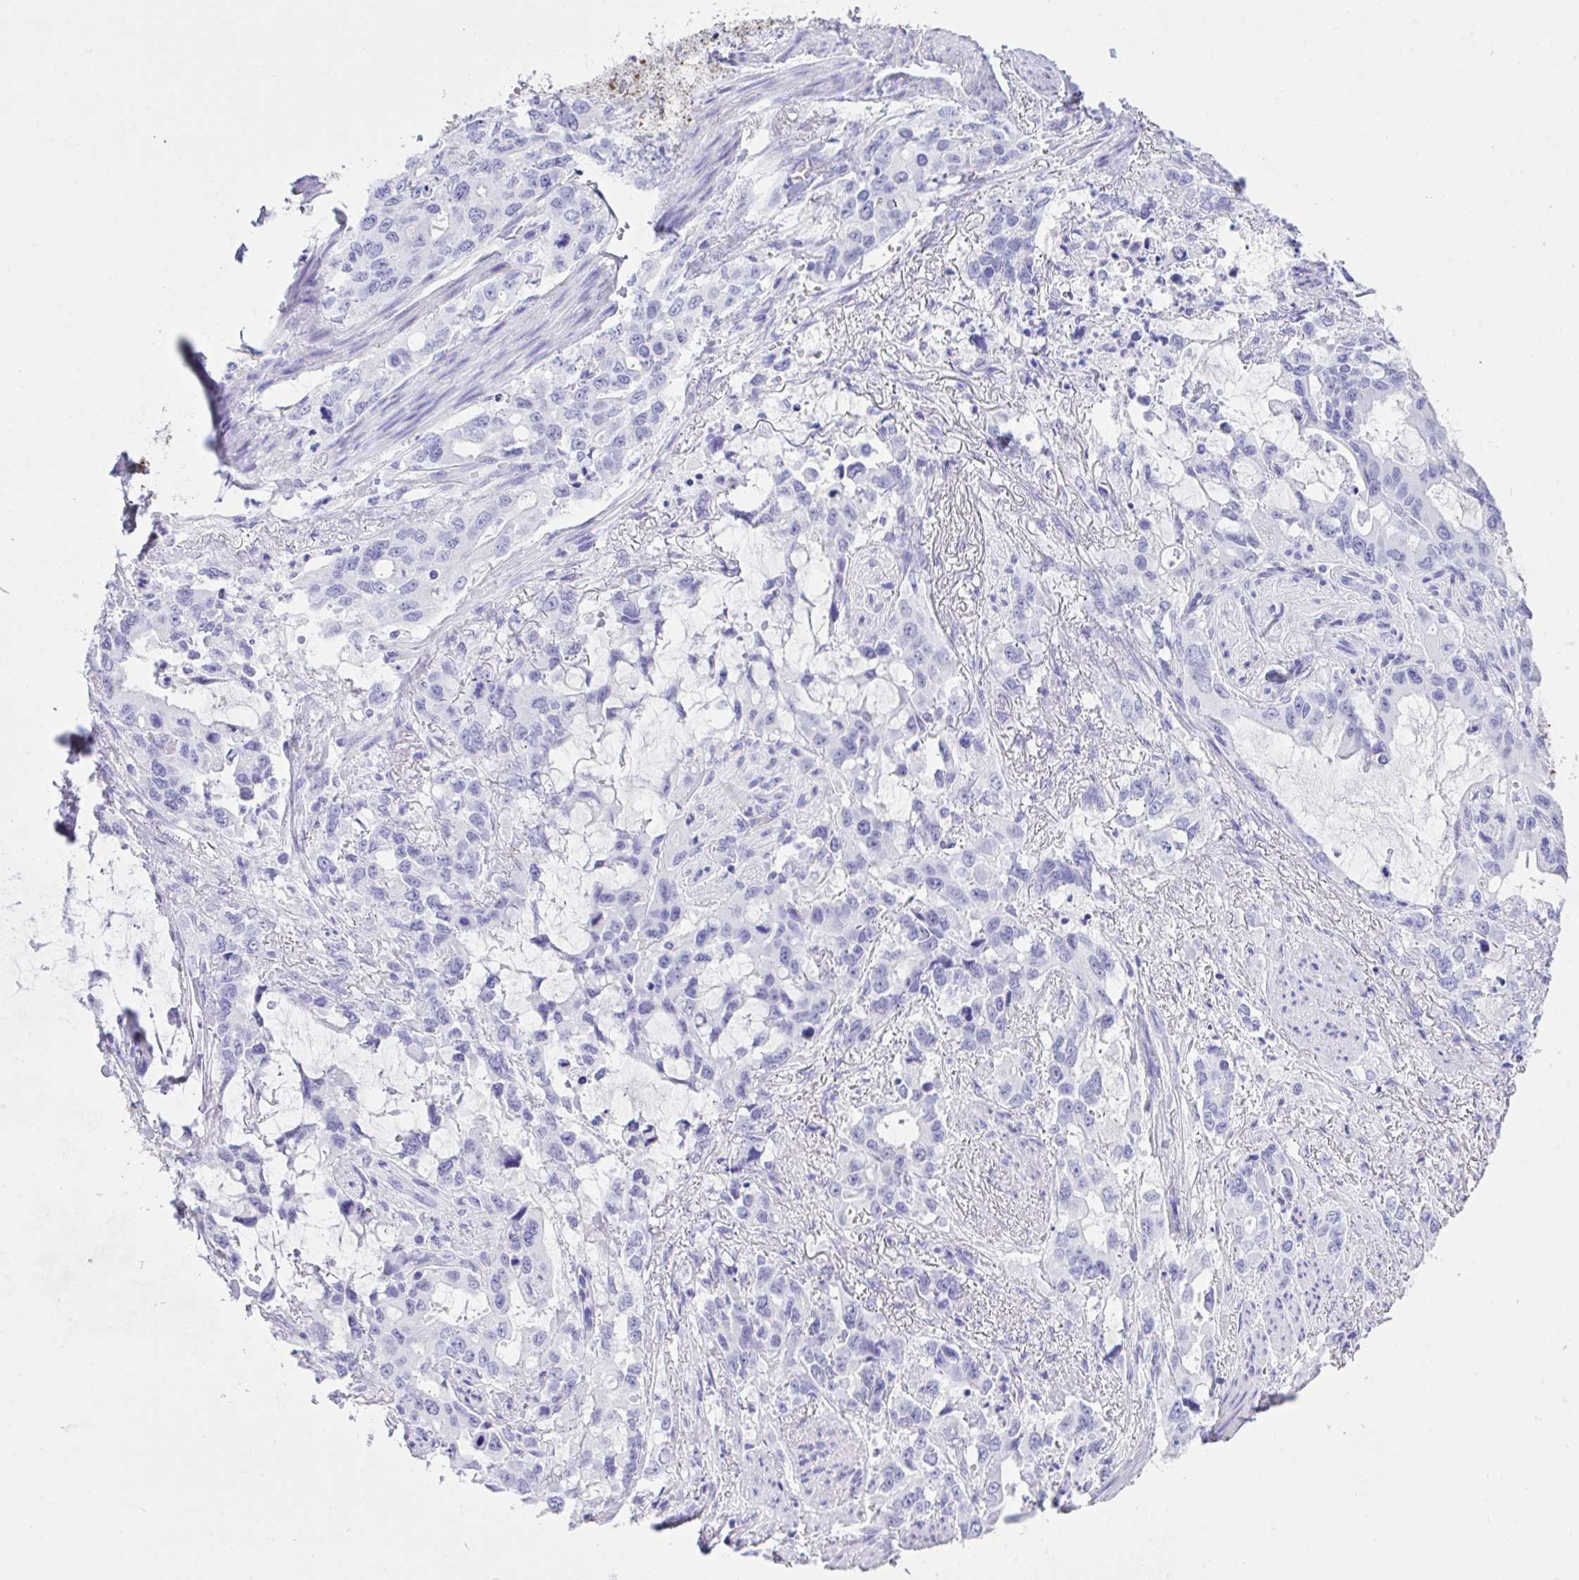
{"staining": {"intensity": "negative", "quantity": "none", "location": "none"}, "tissue": "stomach cancer", "cell_type": "Tumor cells", "image_type": "cancer", "snomed": [{"axis": "morphology", "description": "Adenocarcinoma, NOS"}, {"axis": "topography", "description": "Stomach, upper"}], "caption": "An image of human adenocarcinoma (stomach) is negative for staining in tumor cells. The staining was performed using DAB to visualize the protein expression in brown, while the nuclei were stained in blue with hematoxylin (Magnification: 20x).", "gene": "AKR1D1", "patient": {"sex": "male", "age": 85}}